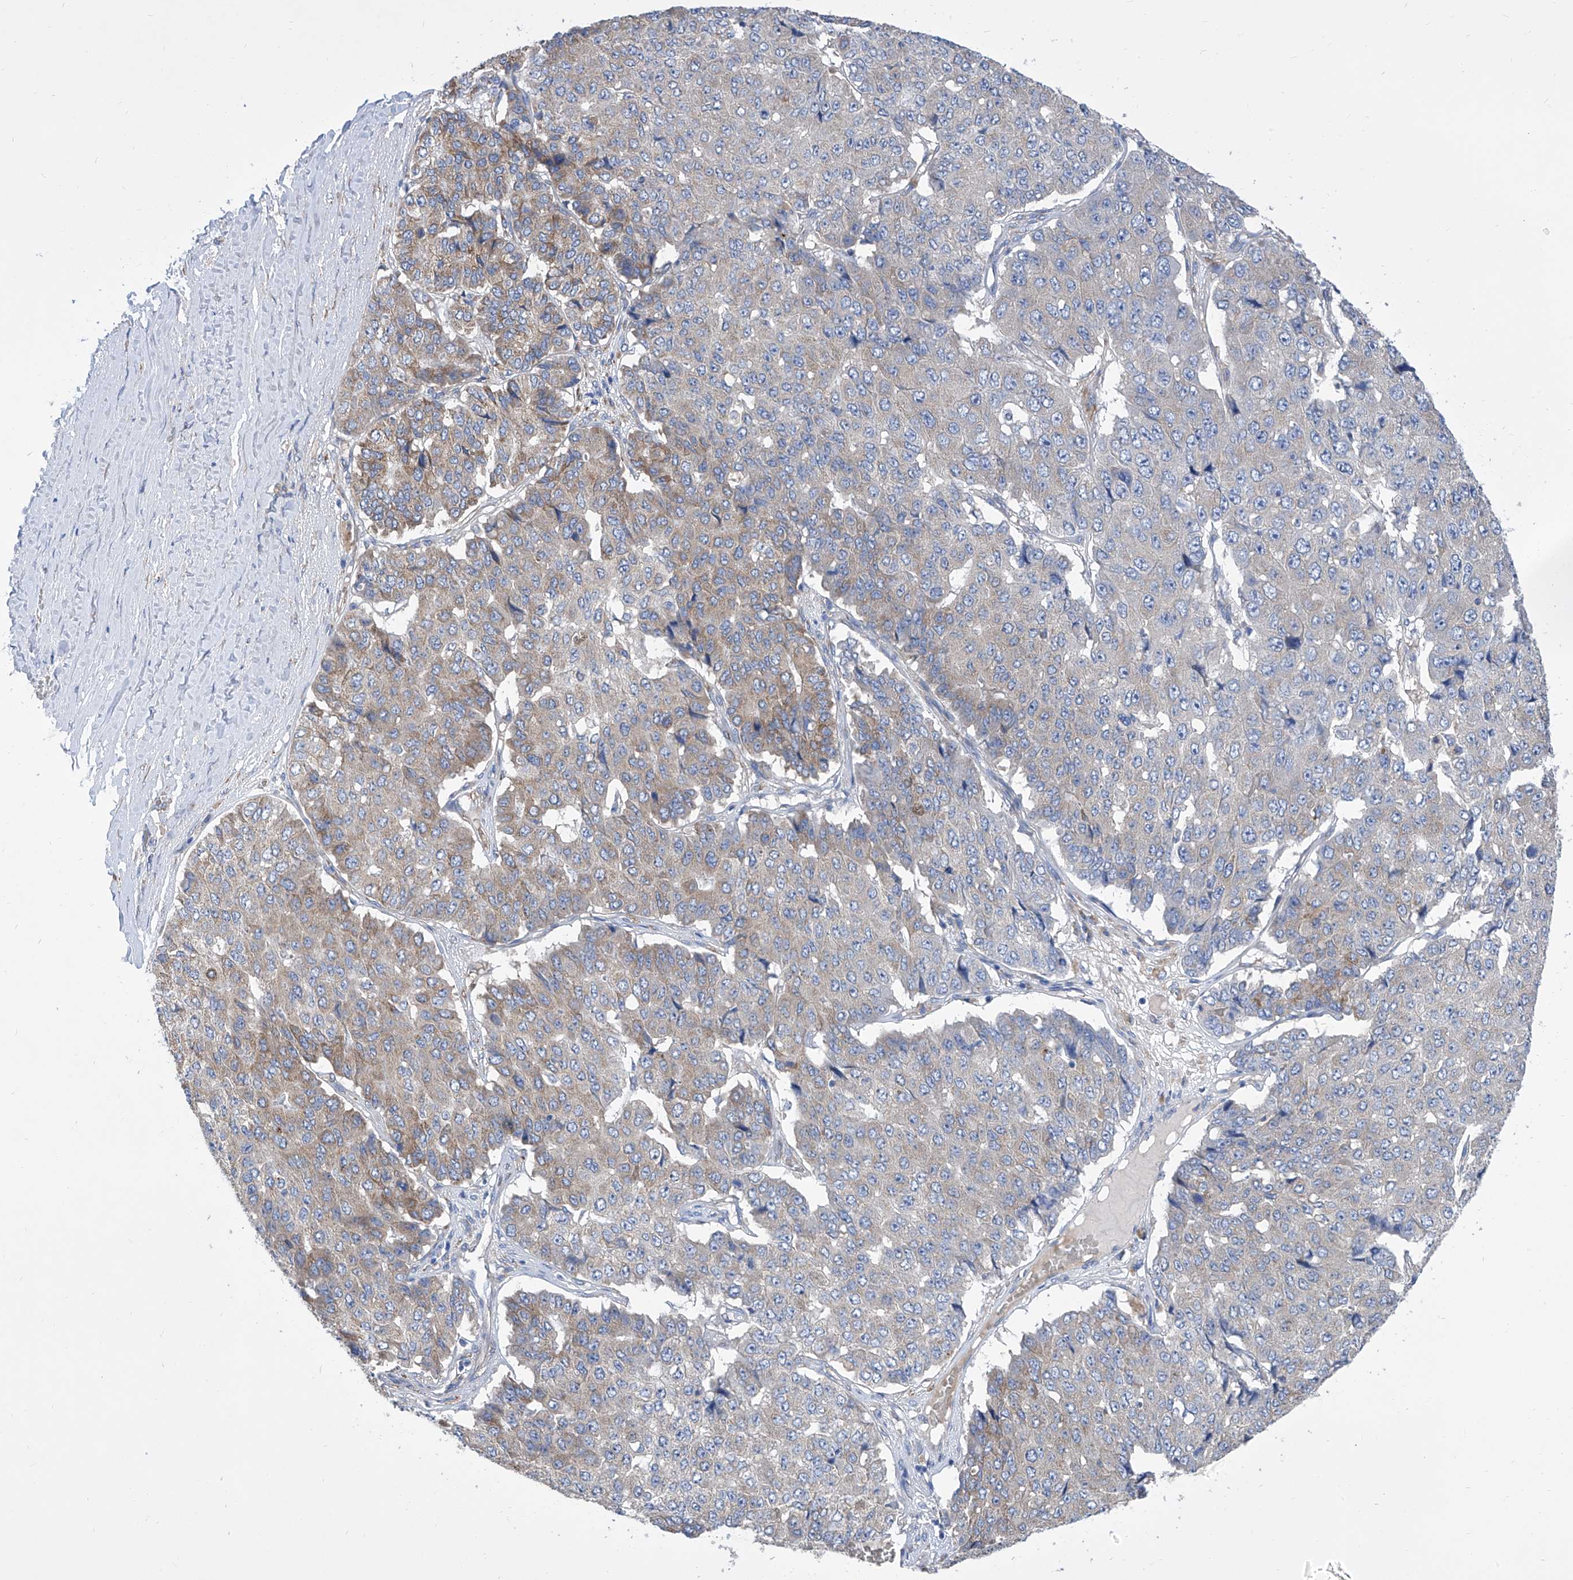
{"staining": {"intensity": "moderate", "quantity": "<25%", "location": "cytoplasmic/membranous"}, "tissue": "pancreatic cancer", "cell_type": "Tumor cells", "image_type": "cancer", "snomed": [{"axis": "morphology", "description": "Adenocarcinoma, NOS"}, {"axis": "topography", "description": "Pancreas"}], "caption": "Protein staining shows moderate cytoplasmic/membranous expression in about <25% of tumor cells in pancreatic cancer (adenocarcinoma). (DAB IHC with brightfield microscopy, high magnification).", "gene": "TJAP1", "patient": {"sex": "male", "age": 50}}